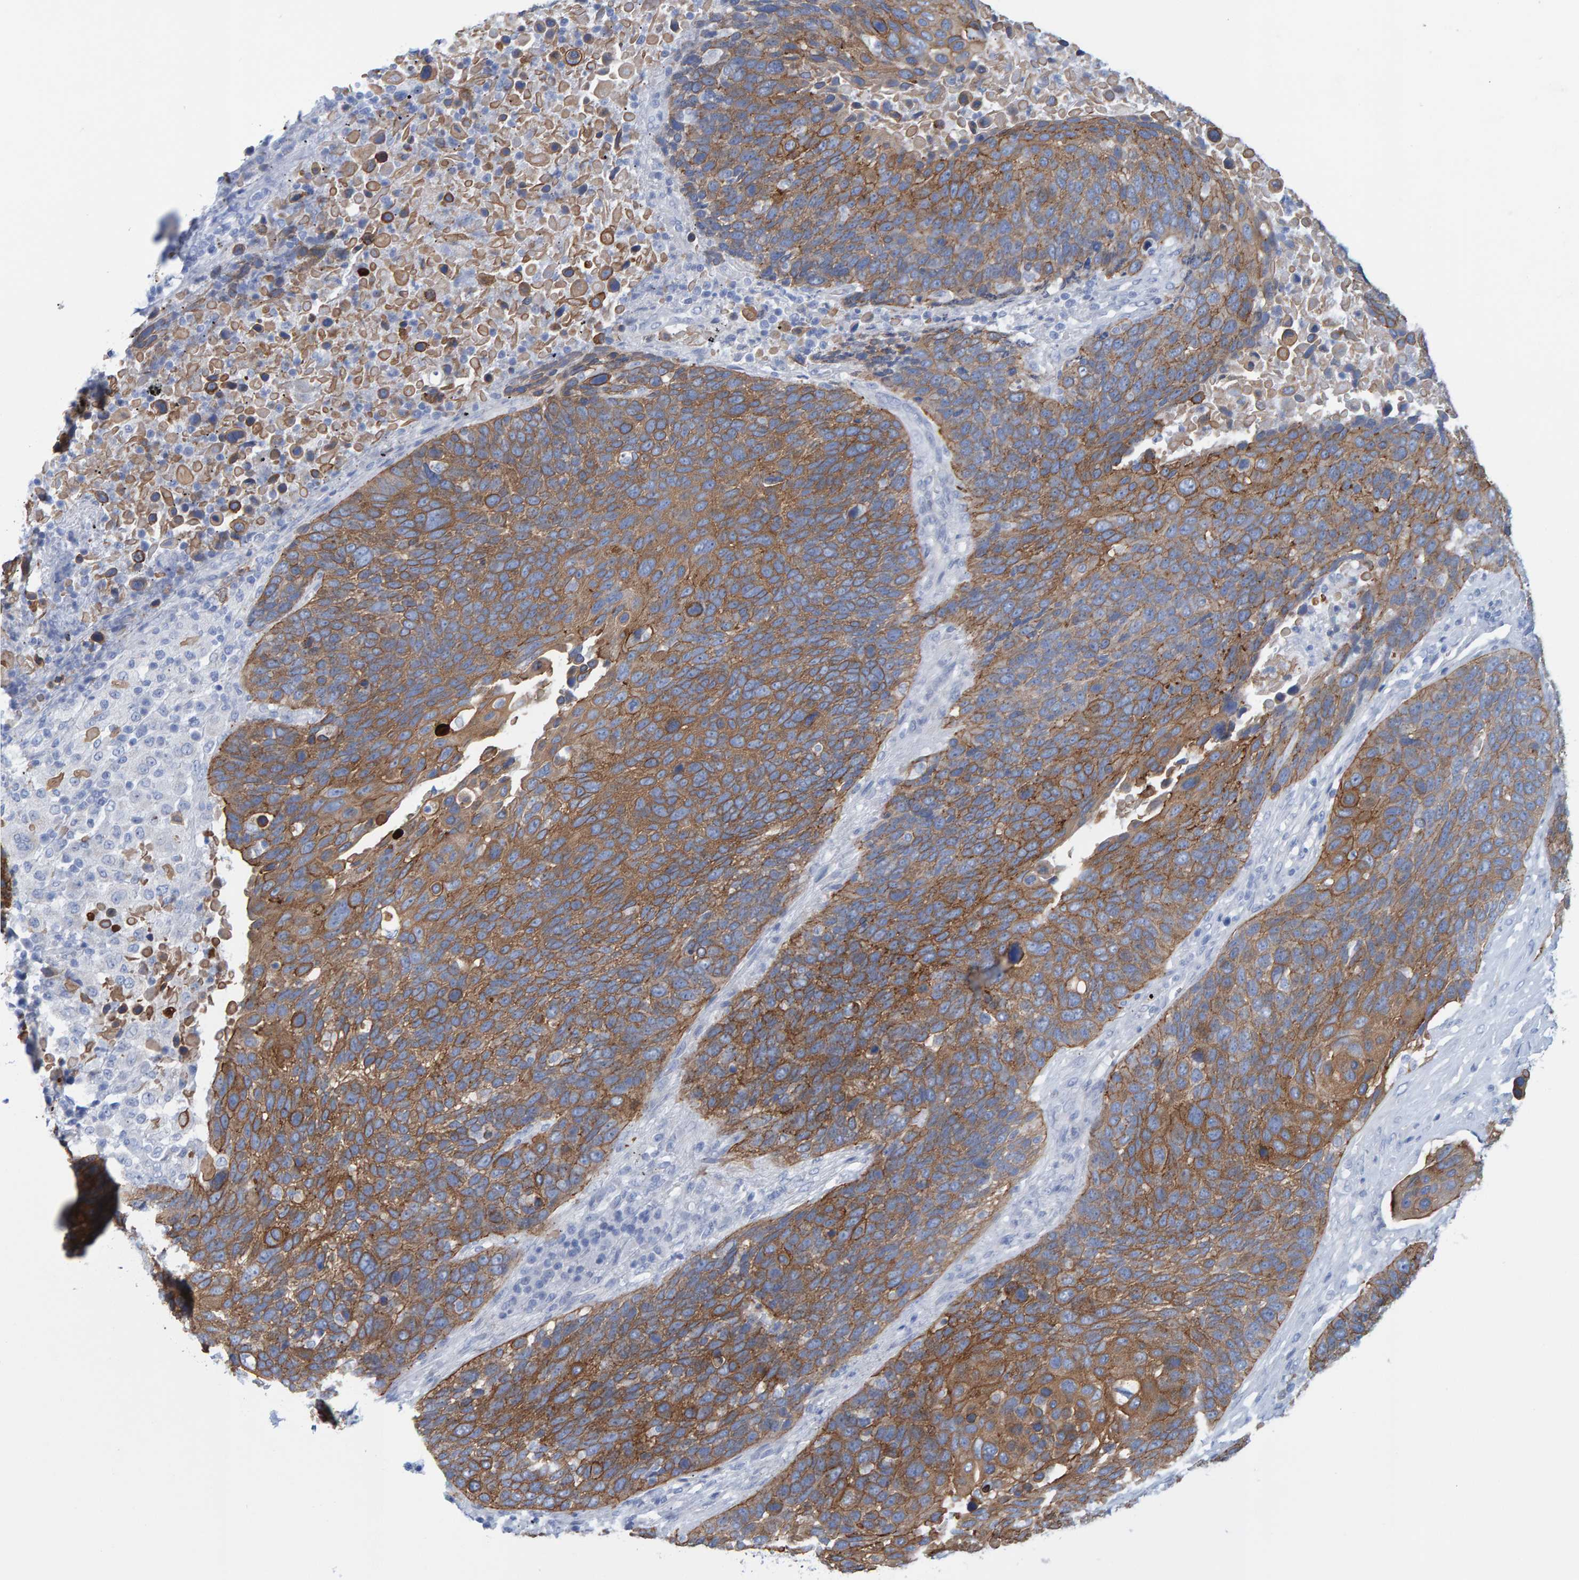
{"staining": {"intensity": "moderate", "quantity": ">75%", "location": "cytoplasmic/membranous"}, "tissue": "lung cancer", "cell_type": "Tumor cells", "image_type": "cancer", "snomed": [{"axis": "morphology", "description": "Squamous cell carcinoma, NOS"}, {"axis": "topography", "description": "Lung"}], "caption": "Brown immunohistochemical staining in human lung cancer shows moderate cytoplasmic/membranous positivity in approximately >75% of tumor cells.", "gene": "JAKMIP3", "patient": {"sex": "male", "age": 66}}